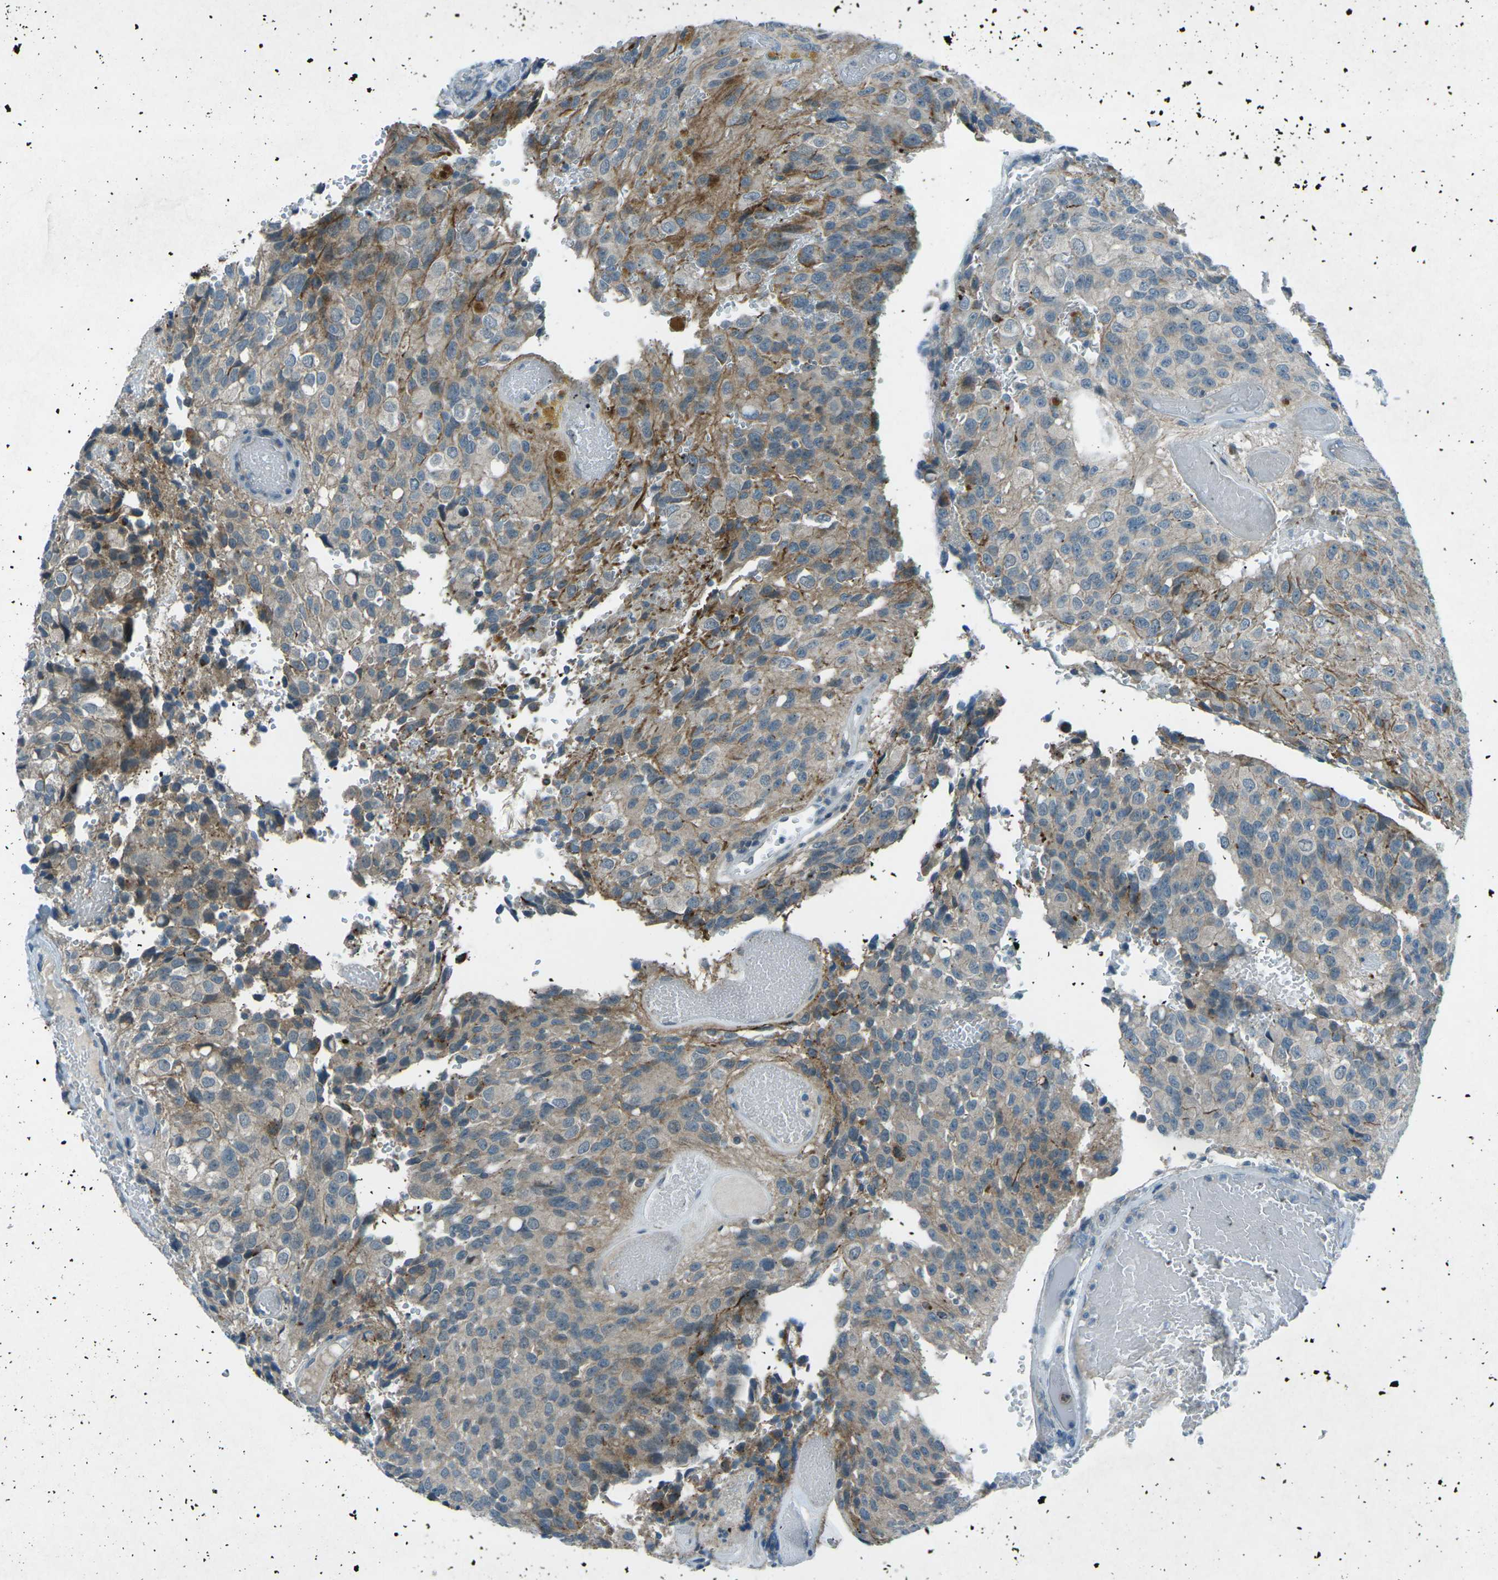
{"staining": {"intensity": "moderate", "quantity": "<25%", "location": "cytoplasmic/membranous"}, "tissue": "glioma", "cell_type": "Tumor cells", "image_type": "cancer", "snomed": [{"axis": "morphology", "description": "Glioma, malignant, High grade"}, {"axis": "topography", "description": "Brain"}], "caption": "Moderate cytoplasmic/membranous positivity is seen in approximately <25% of tumor cells in malignant high-grade glioma. (brown staining indicates protein expression, while blue staining denotes nuclei).", "gene": "PRKCA", "patient": {"sex": "male", "age": 32}}